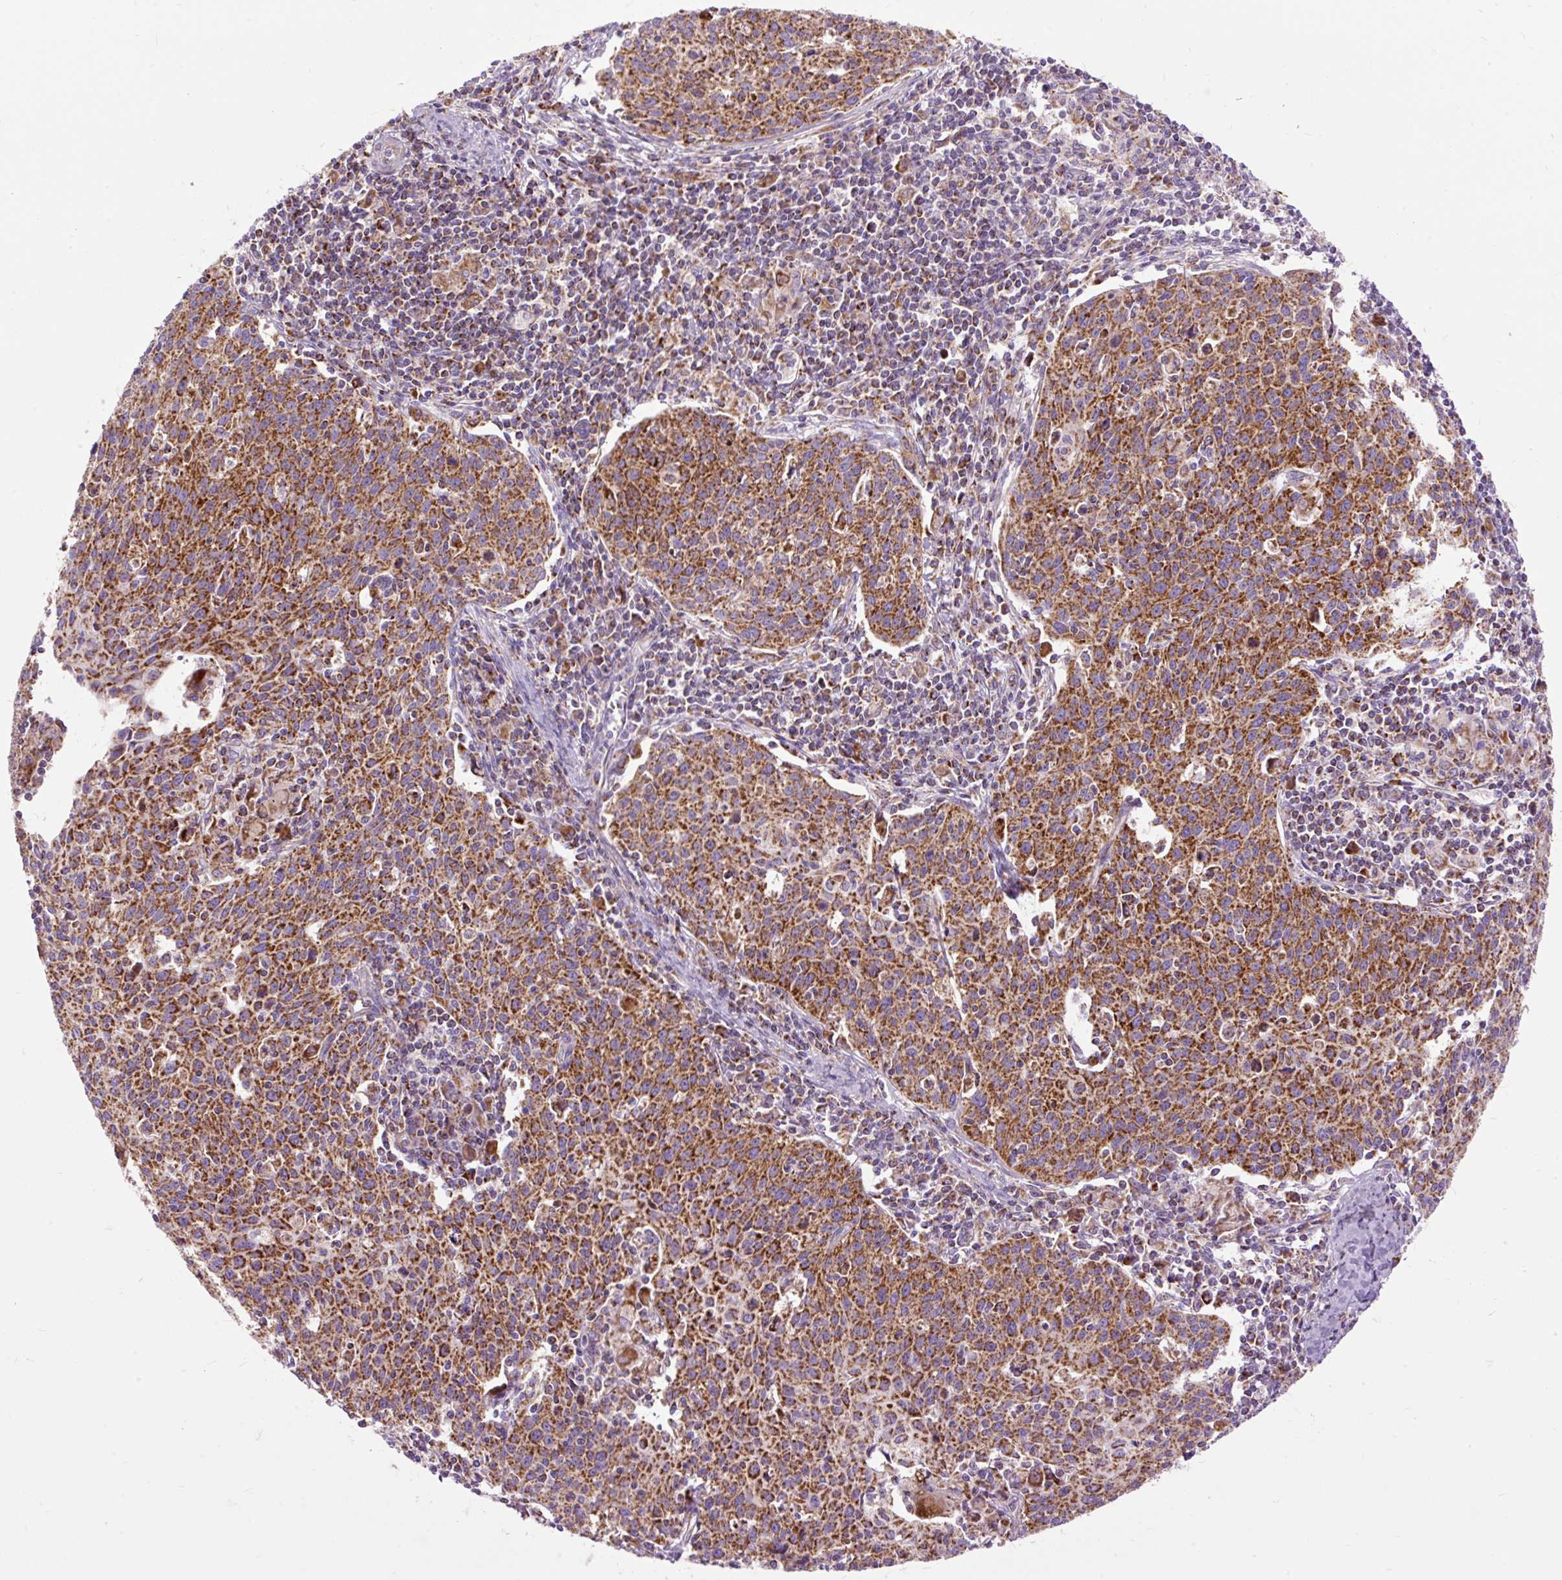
{"staining": {"intensity": "strong", "quantity": ">75%", "location": "cytoplasmic/membranous"}, "tissue": "cervical cancer", "cell_type": "Tumor cells", "image_type": "cancer", "snomed": [{"axis": "morphology", "description": "Squamous cell carcinoma, NOS"}, {"axis": "topography", "description": "Cervix"}], "caption": "Cervical squamous cell carcinoma stained with a brown dye shows strong cytoplasmic/membranous positive positivity in about >75% of tumor cells.", "gene": "TOMM40", "patient": {"sex": "female", "age": 38}}